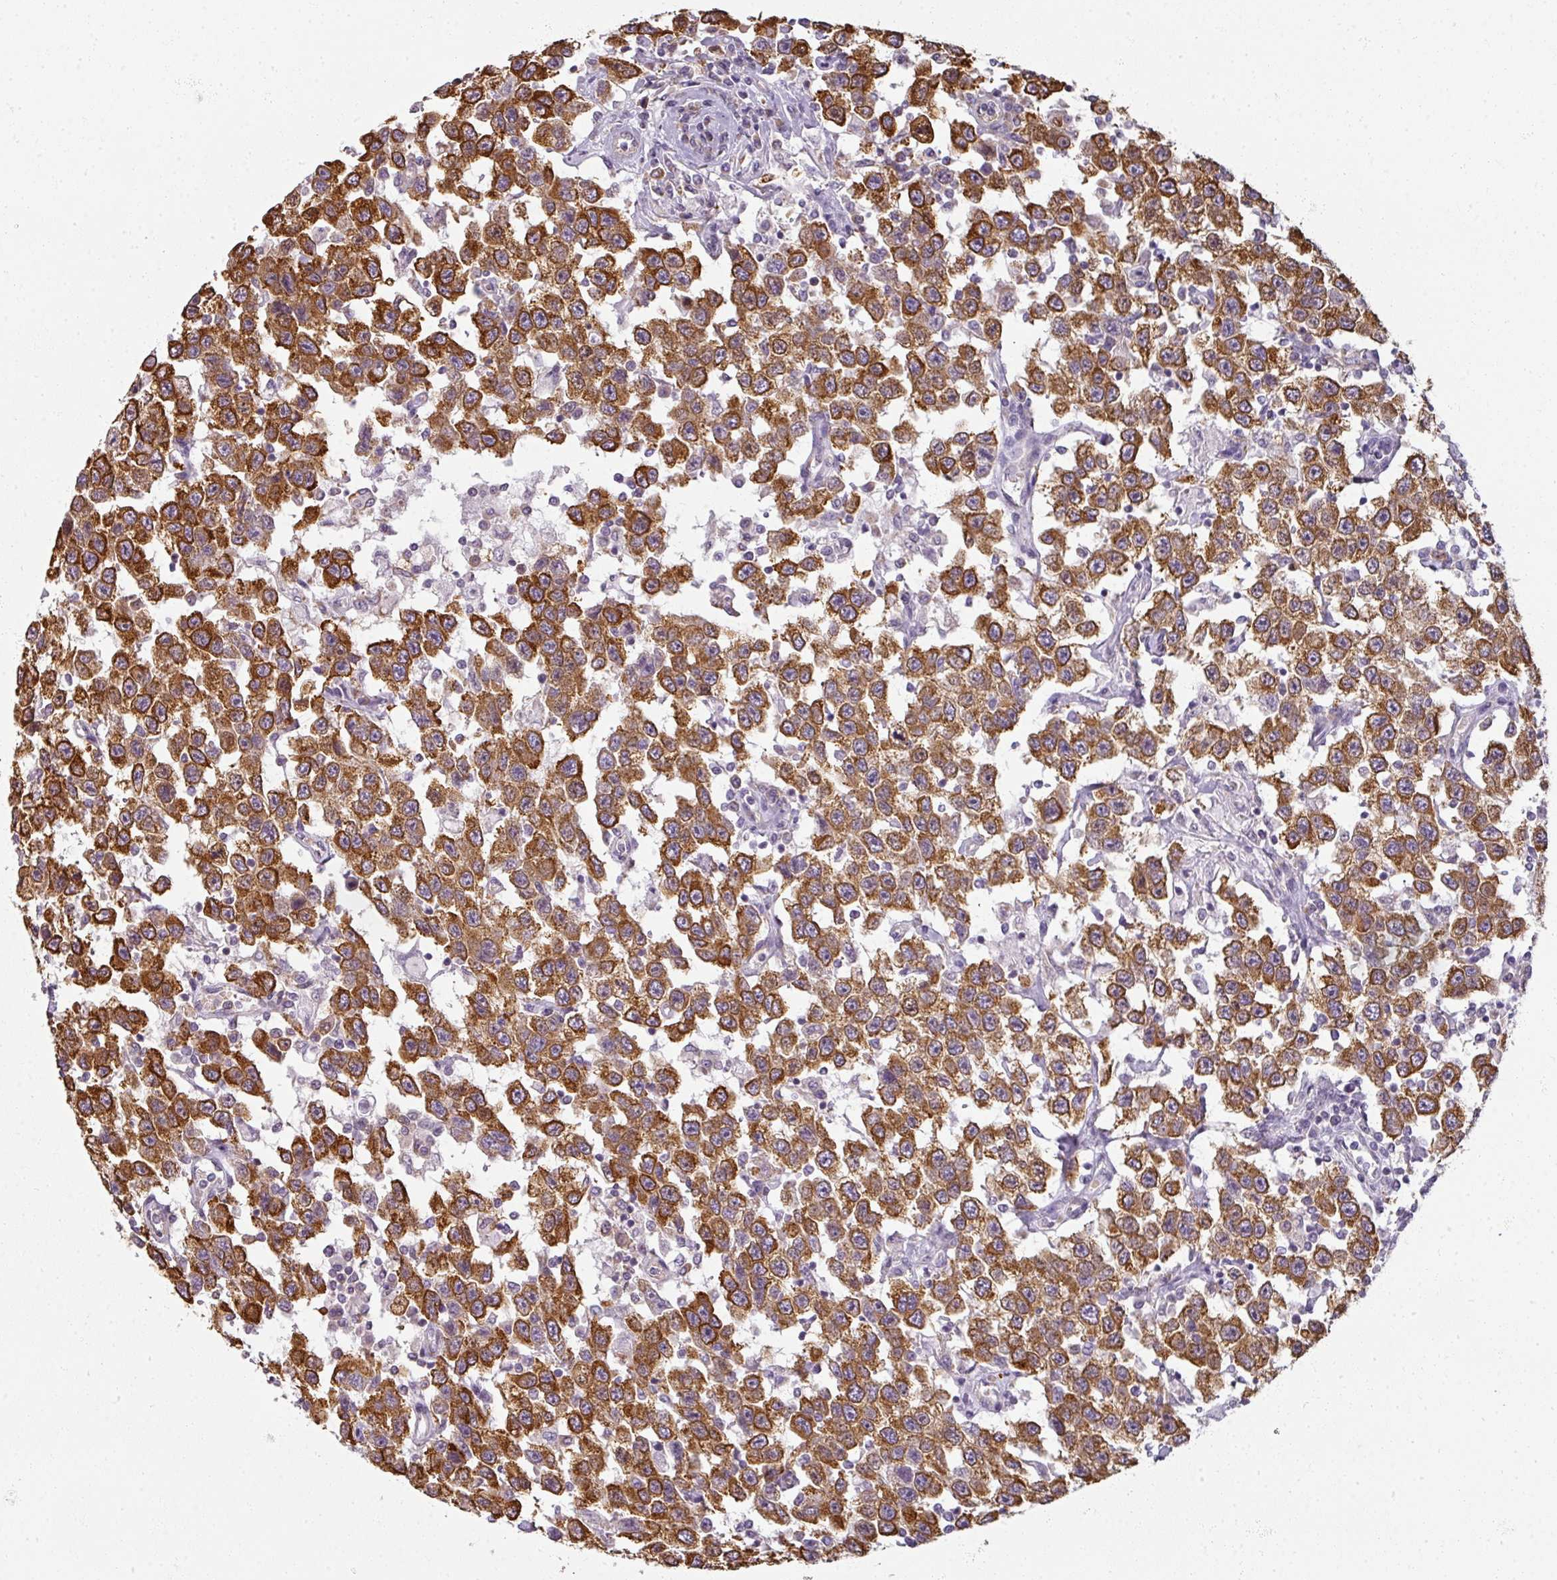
{"staining": {"intensity": "strong", "quantity": ">75%", "location": "cytoplasmic/membranous"}, "tissue": "testis cancer", "cell_type": "Tumor cells", "image_type": "cancer", "snomed": [{"axis": "morphology", "description": "Seminoma, NOS"}, {"axis": "topography", "description": "Testis"}], "caption": "Immunohistochemical staining of human testis cancer (seminoma) demonstrates high levels of strong cytoplasmic/membranous protein positivity in about >75% of tumor cells.", "gene": "AGPAT4", "patient": {"sex": "male", "age": 41}}